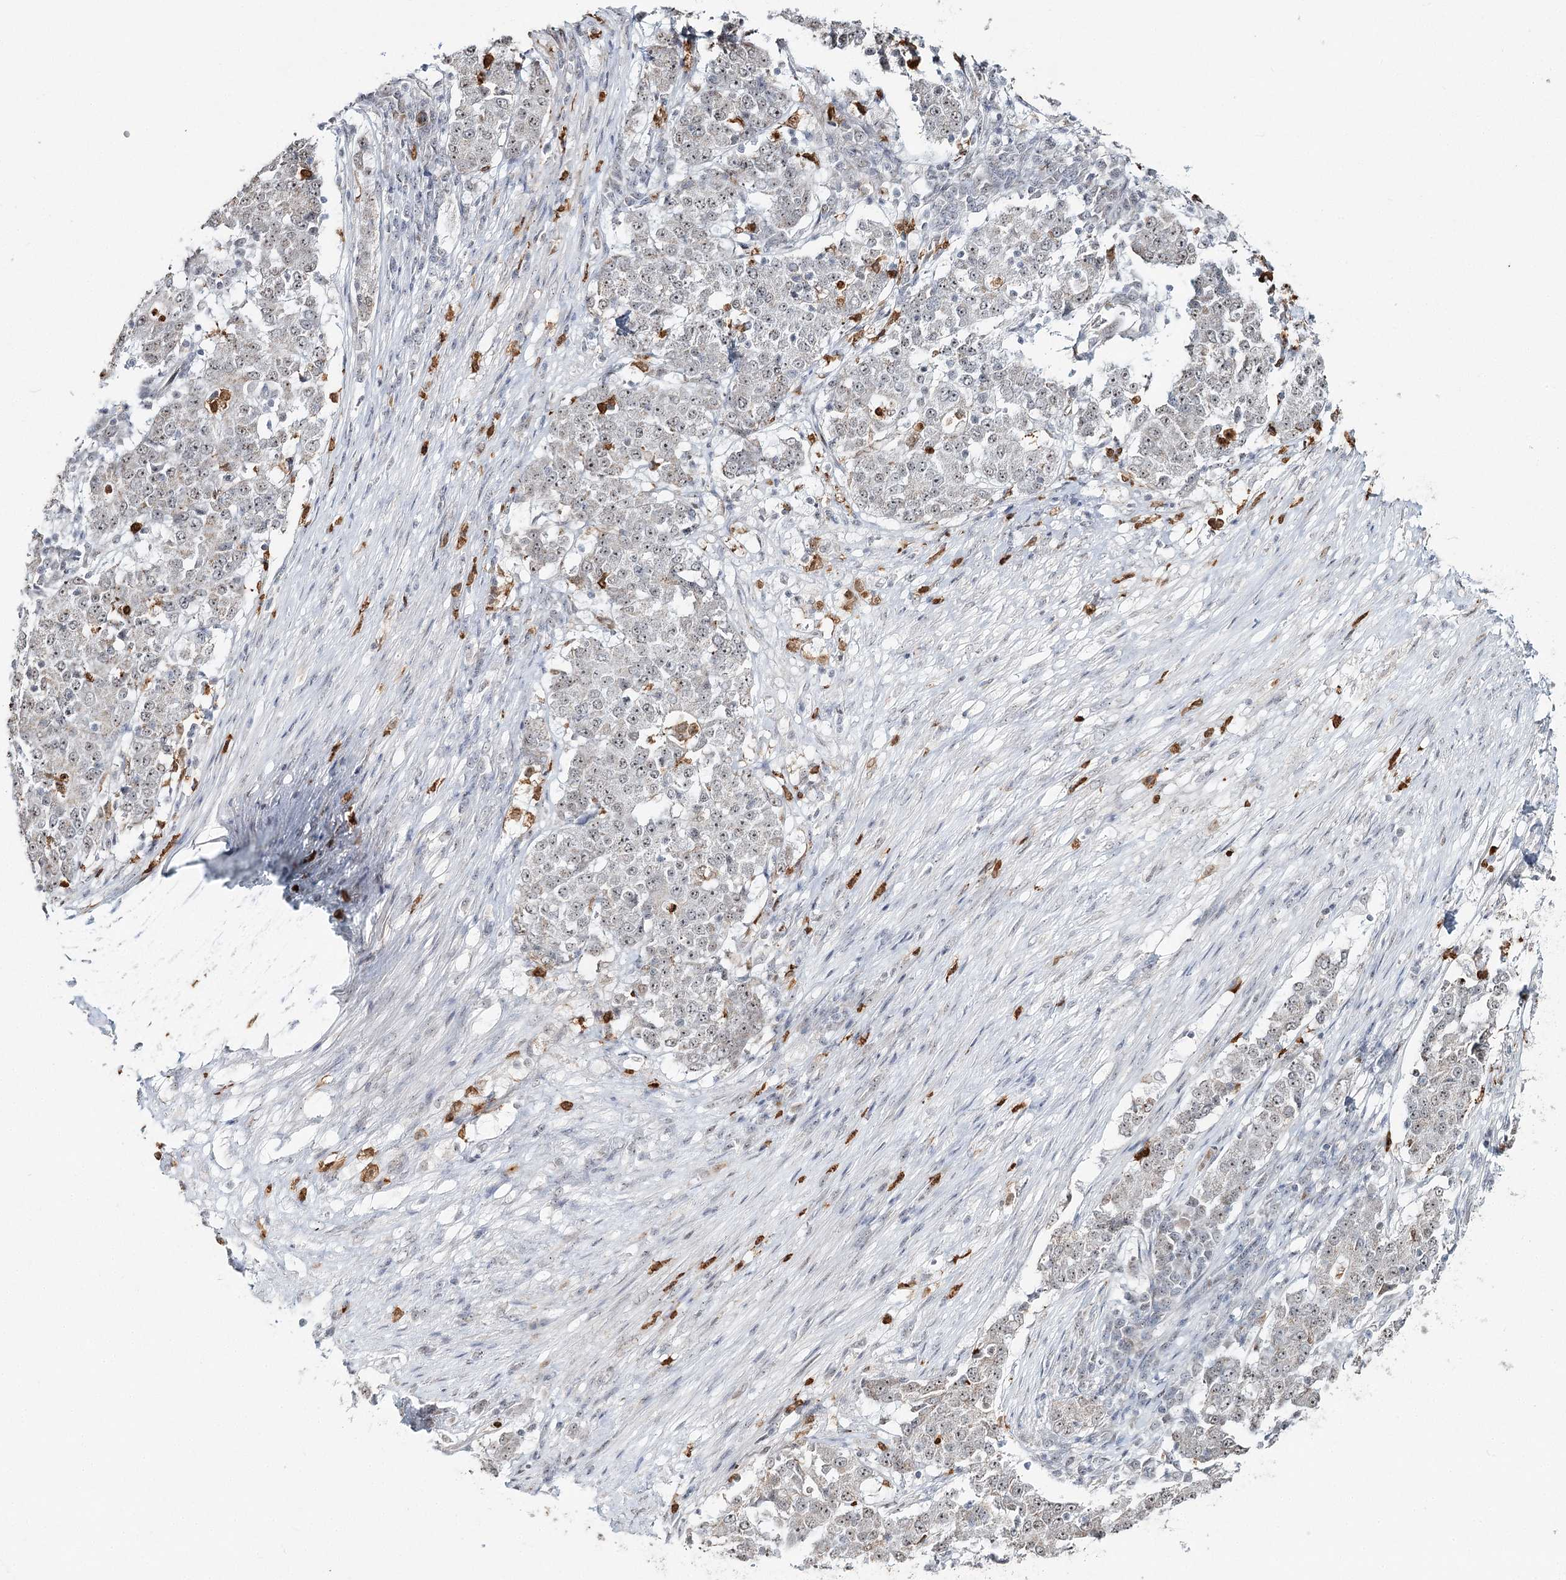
{"staining": {"intensity": "weak", "quantity": "<25%", "location": "nuclear"}, "tissue": "stomach cancer", "cell_type": "Tumor cells", "image_type": "cancer", "snomed": [{"axis": "morphology", "description": "Adenocarcinoma, NOS"}, {"axis": "topography", "description": "Stomach"}], "caption": "IHC histopathology image of human stomach cancer stained for a protein (brown), which displays no positivity in tumor cells.", "gene": "ATAD1", "patient": {"sex": "male", "age": 59}}